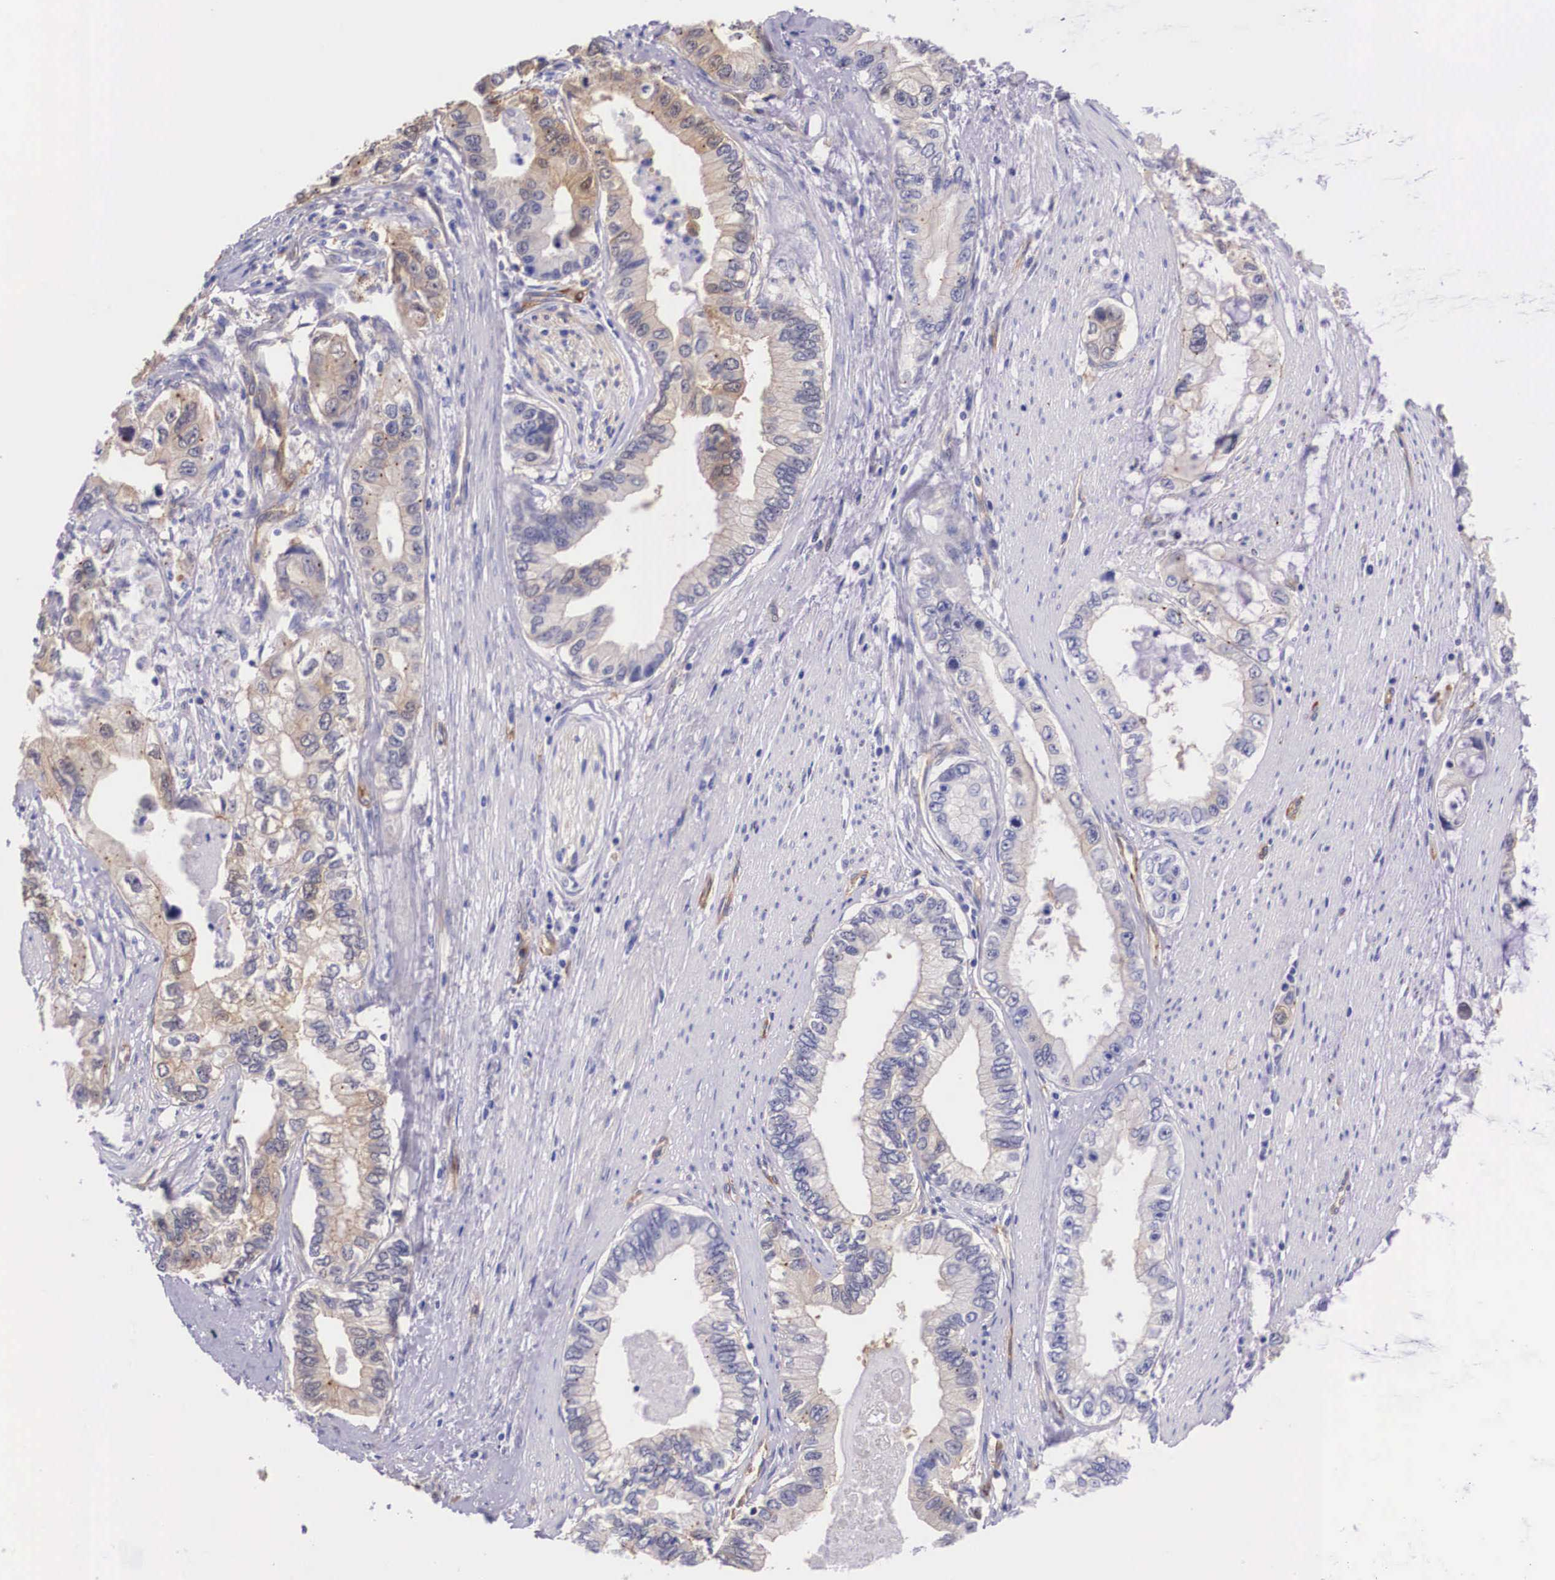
{"staining": {"intensity": "strong", "quantity": "25%-75%", "location": "cytoplasmic/membranous"}, "tissue": "pancreatic cancer", "cell_type": "Tumor cells", "image_type": "cancer", "snomed": [{"axis": "morphology", "description": "Adenocarcinoma, NOS"}, {"axis": "topography", "description": "Pancreas"}, {"axis": "topography", "description": "Stomach, upper"}], "caption": "Strong cytoplasmic/membranous staining for a protein is seen in approximately 25%-75% of tumor cells of pancreatic cancer using IHC.", "gene": "BCAR1", "patient": {"sex": "male", "age": 77}}